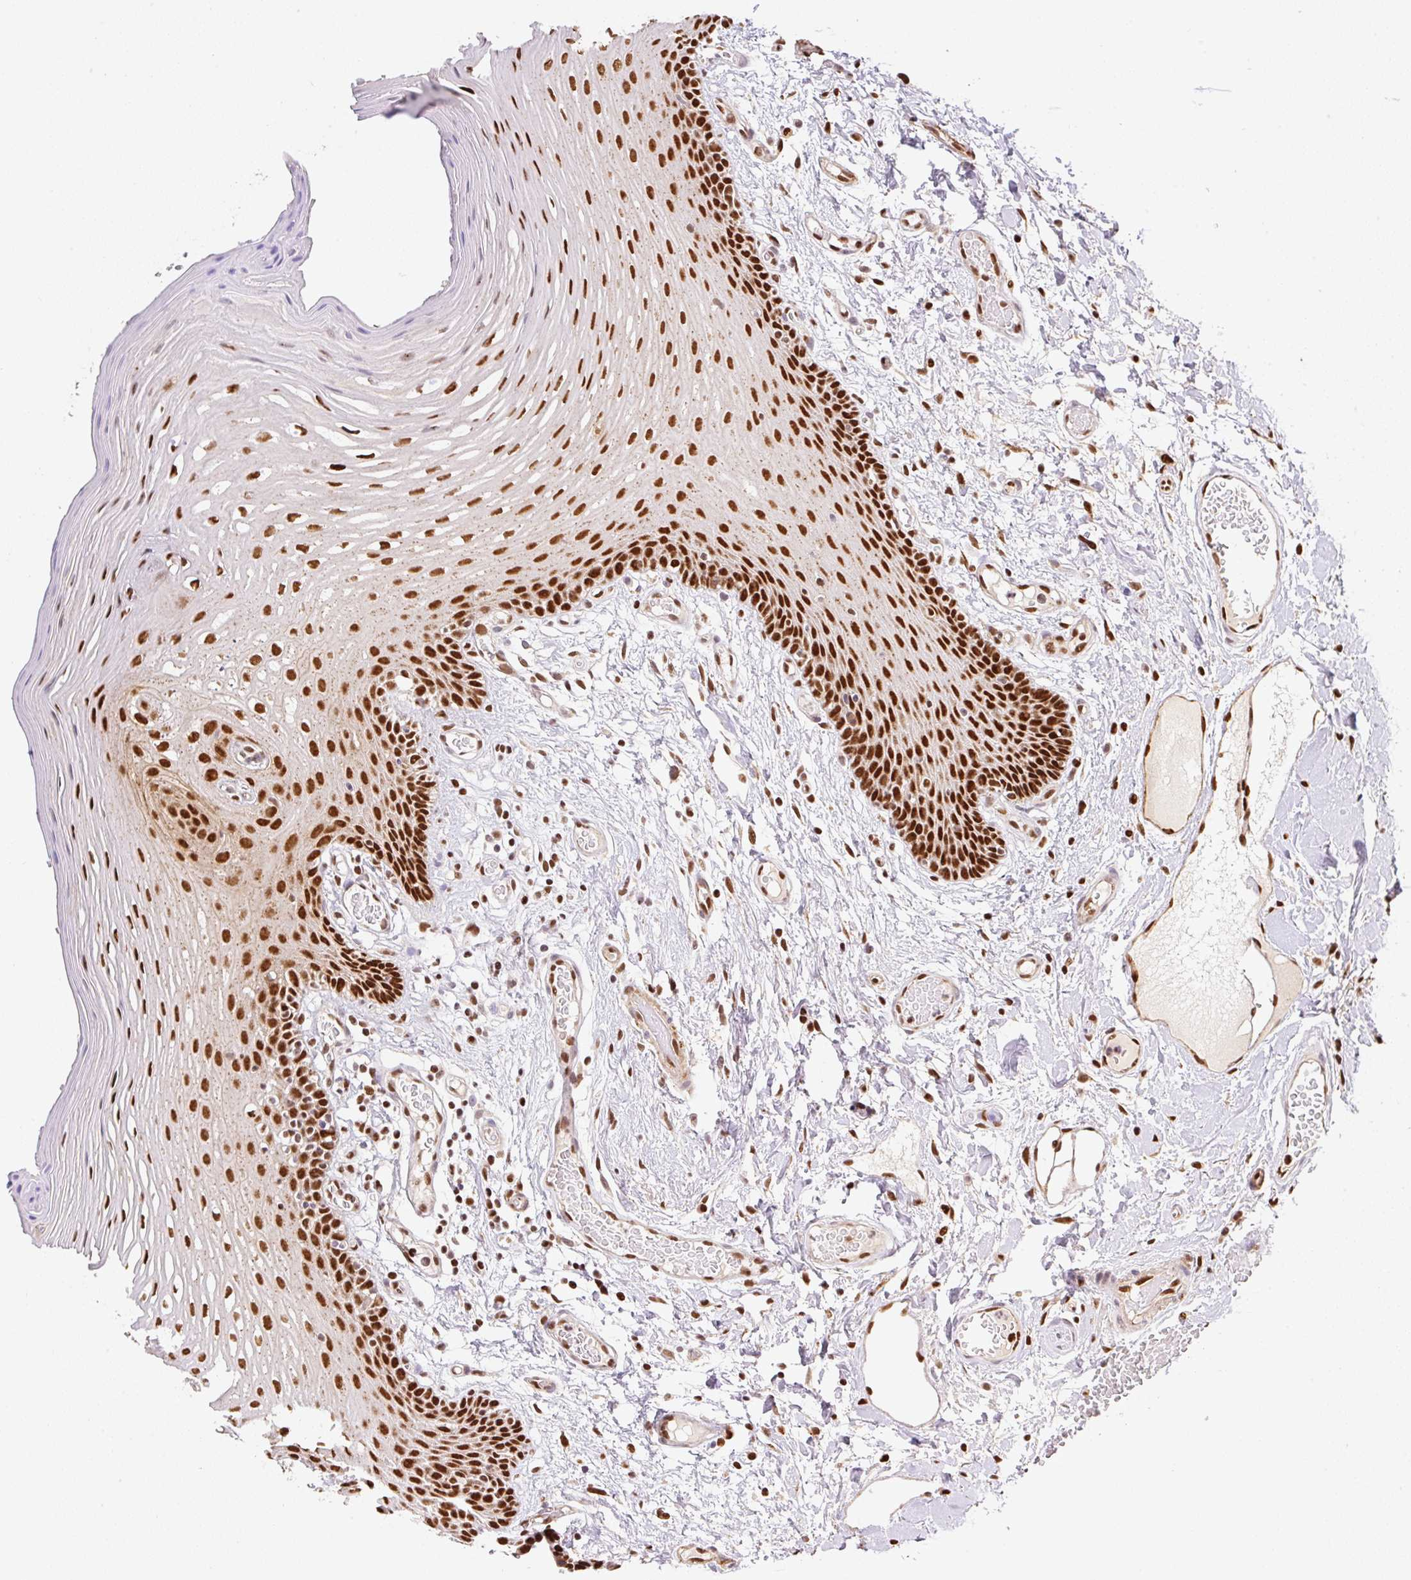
{"staining": {"intensity": "strong", "quantity": ">75%", "location": "nuclear"}, "tissue": "oral mucosa", "cell_type": "Squamous epithelial cells", "image_type": "normal", "snomed": [{"axis": "morphology", "description": "Normal tissue, NOS"}, {"axis": "topography", "description": "Oral tissue"}, {"axis": "topography", "description": "Tounge, NOS"}], "caption": "Immunohistochemistry (DAB (3,3'-diaminobenzidine)) staining of unremarkable oral mucosa displays strong nuclear protein expression in approximately >75% of squamous epithelial cells.", "gene": "GPR139", "patient": {"sex": "female", "age": 60}}